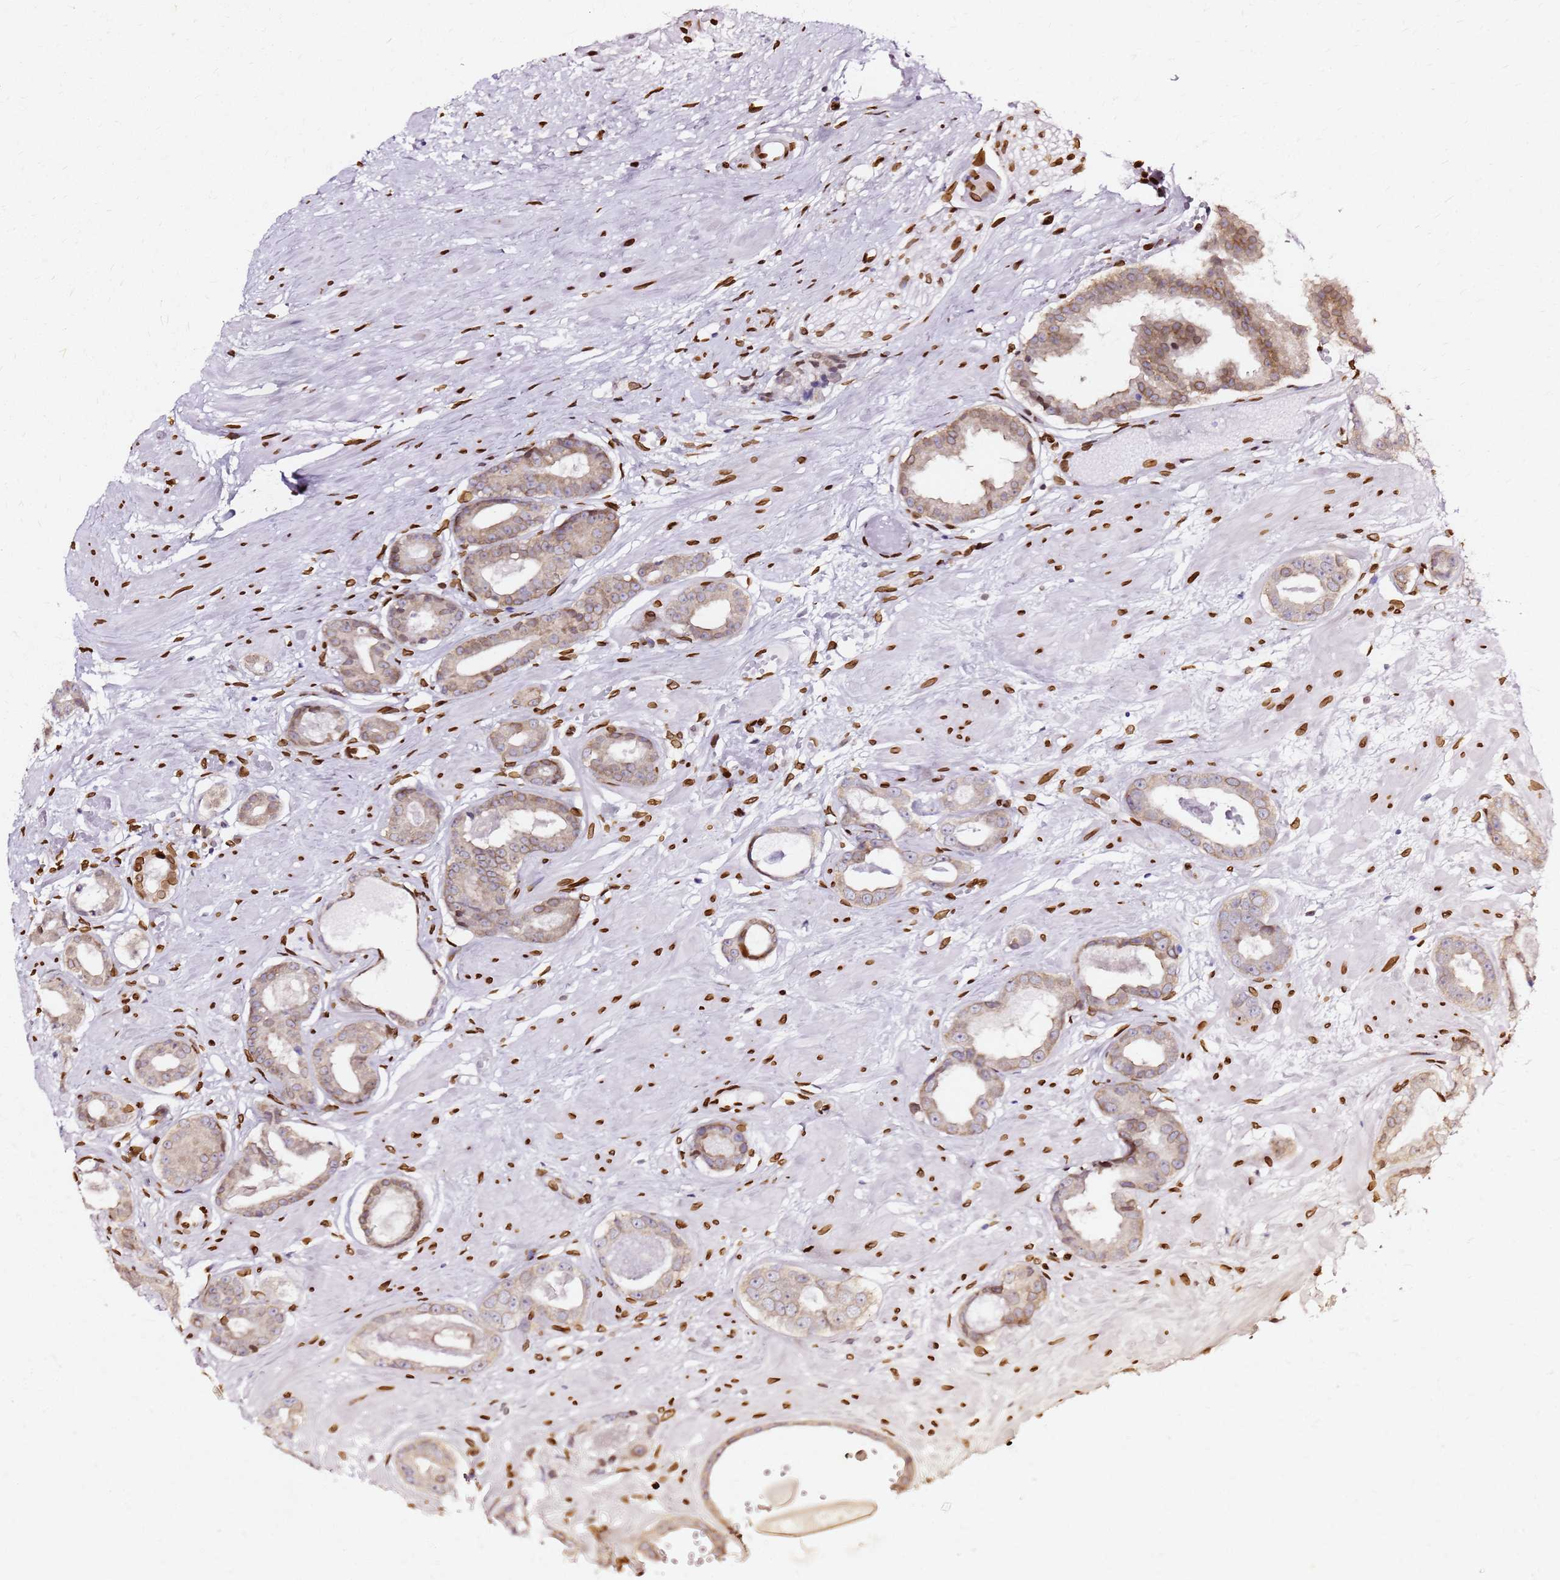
{"staining": {"intensity": "weak", "quantity": "25%-75%", "location": "cytoplasmic/membranous,nuclear"}, "tissue": "prostate cancer", "cell_type": "Tumor cells", "image_type": "cancer", "snomed": [{"axis": "morphology", "description": "Adenocarcinoma, Low grade"}, {"axis": "topography", "description": "Prostate"}], "caption": "Protein staining of prostate cancer tissue demonstrates weak cytoplasmic/membranous and nuclear positivity in approximately 25%-75% of tumor cells. Using DAB (3,3'-diaminobenzidine) (brown) and hematoxylin (blue) stains, captured at high magnification using brightfield microscopy.", "gene": "C6orf141", "patient": {"sex": "male", "age": 64}}